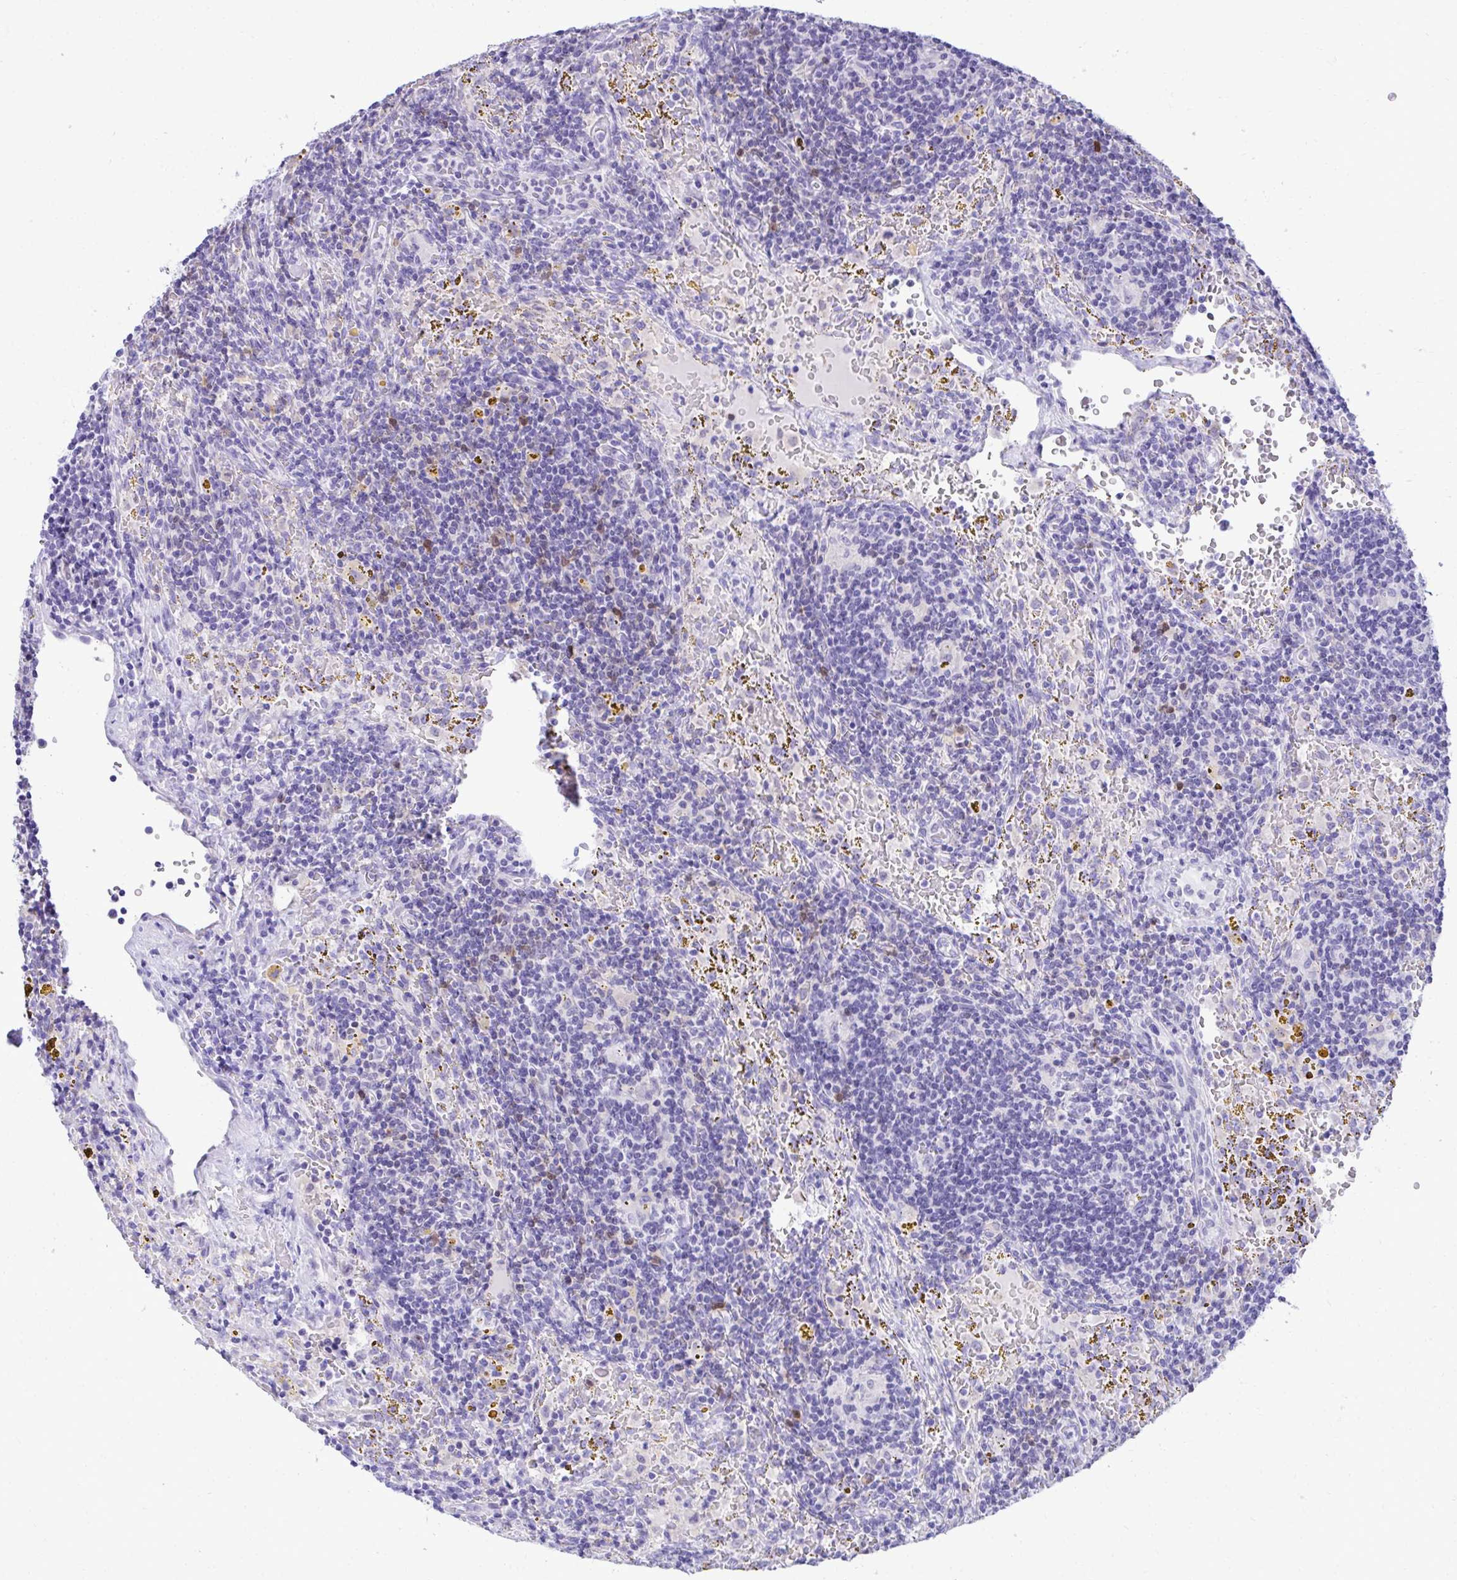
{"staining": {"intensity": "negative", "quantity": "none", "location": "none"}, "tissue": "lymphoma", "cell_type": "Tumor cells", "image_type": "cancer", "snomed": [{"axis": "morphology", "description": "Malignant lymphoma, non-Hodgkin's type, Low grade"}, {"axis": "topography", "description": "Spleen"}], "caption": "This is an immunohistochemistry micrograph of human low-grade malignant lymphoma, non-Hodgkin's type. There is no positivity in tumor cells.", "gene": "PGM2L1", "patient": {"sex": "female", "age": 70}}